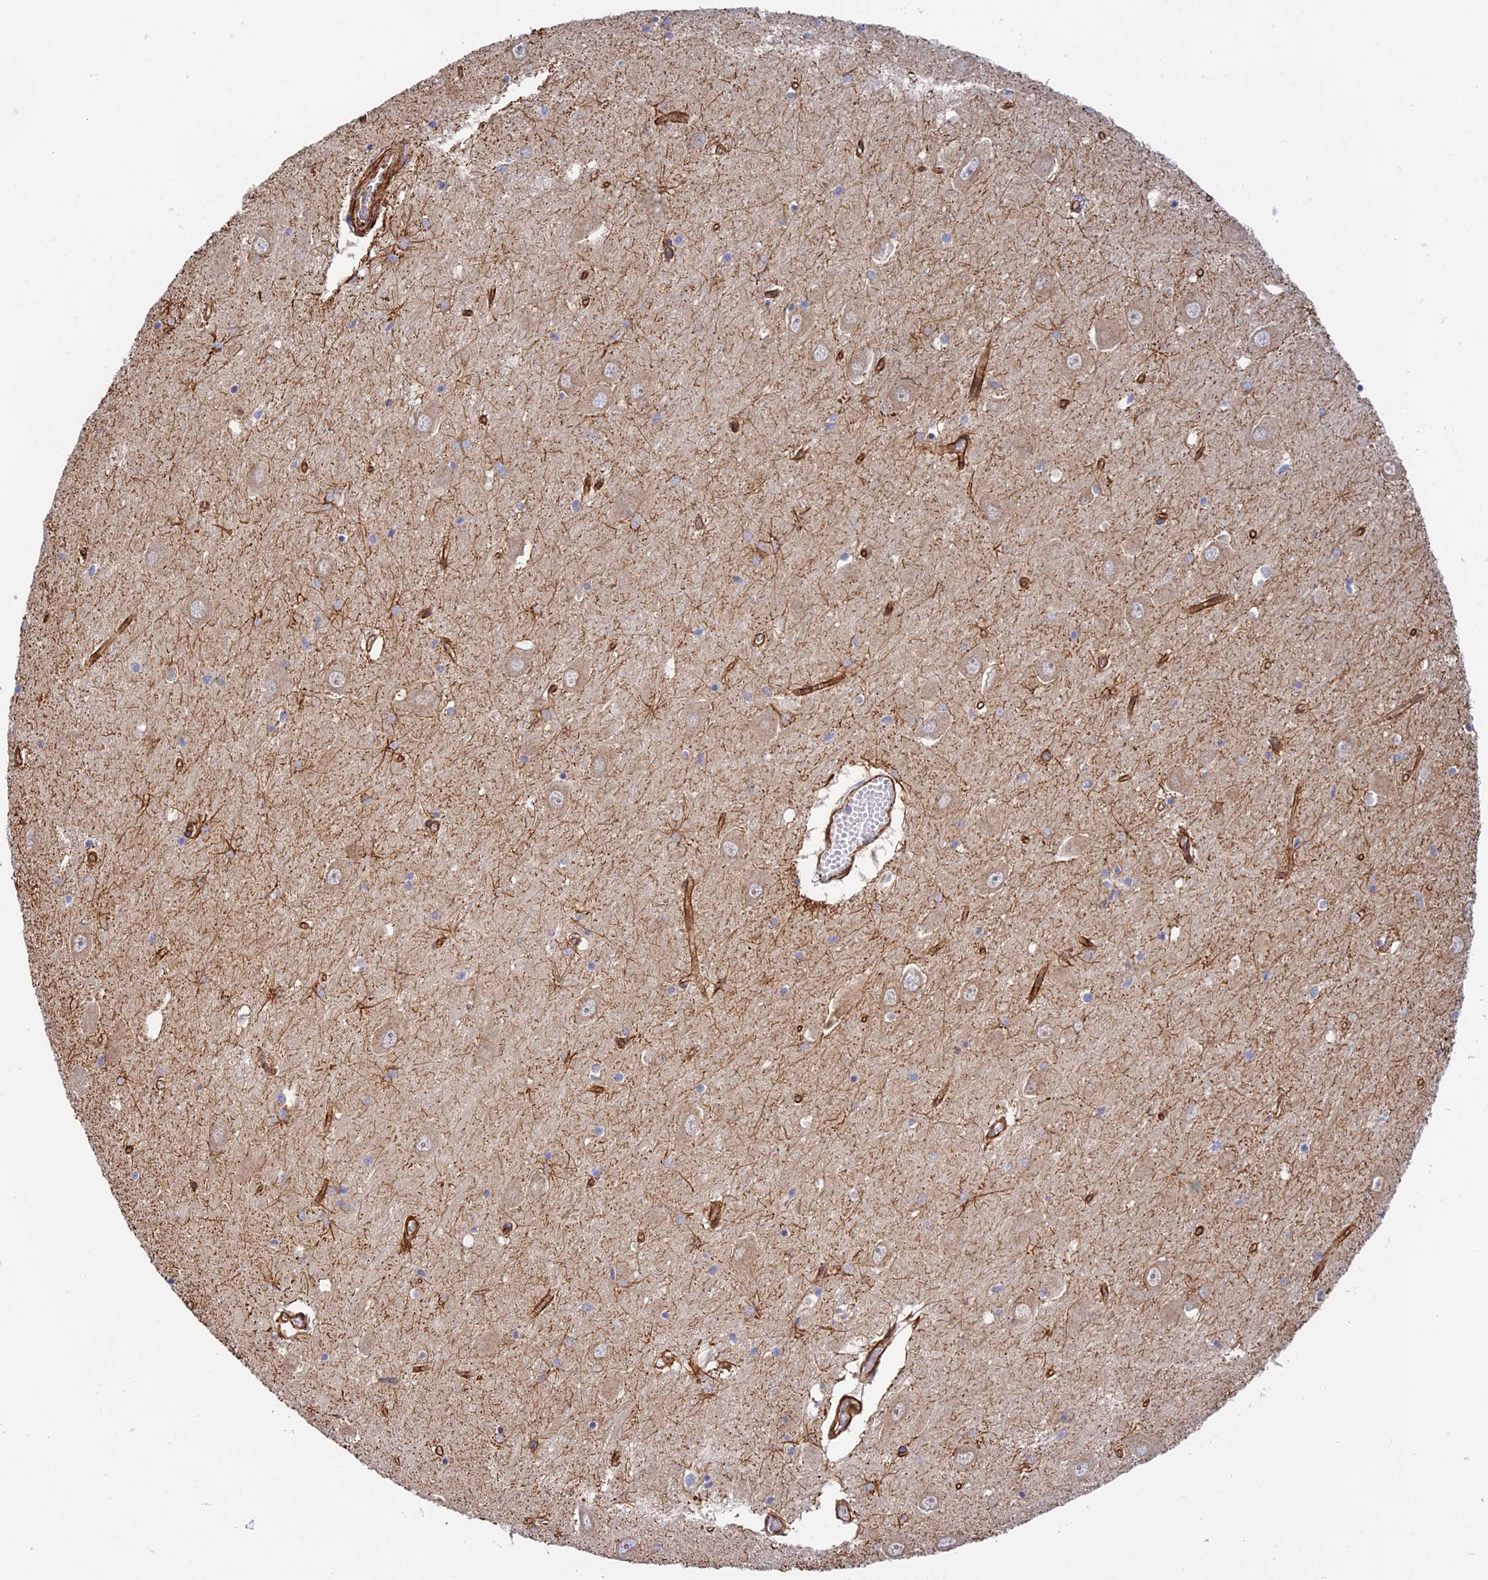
{"staining": {"intensity": "moderate", "quantity": "<25%", "location": "cytoplasmic/membranous"}, "tissue": "hippocampus", "cell_type": "Glial cells", "image_type": "normal", "snomed": [{"axis": "morphology", "description": "Normal tissue, NOS"}, {"axis": "topography", "description": "Hippocampus"}], "caption": "Immunohistochemical staining of normal human hippocampus displays low levels of moderate cytoplasmic/membranous positivity in about <25% of glial cells.", "gene": "MYO9A", "patient": {"sex": "male", "age": 70}}